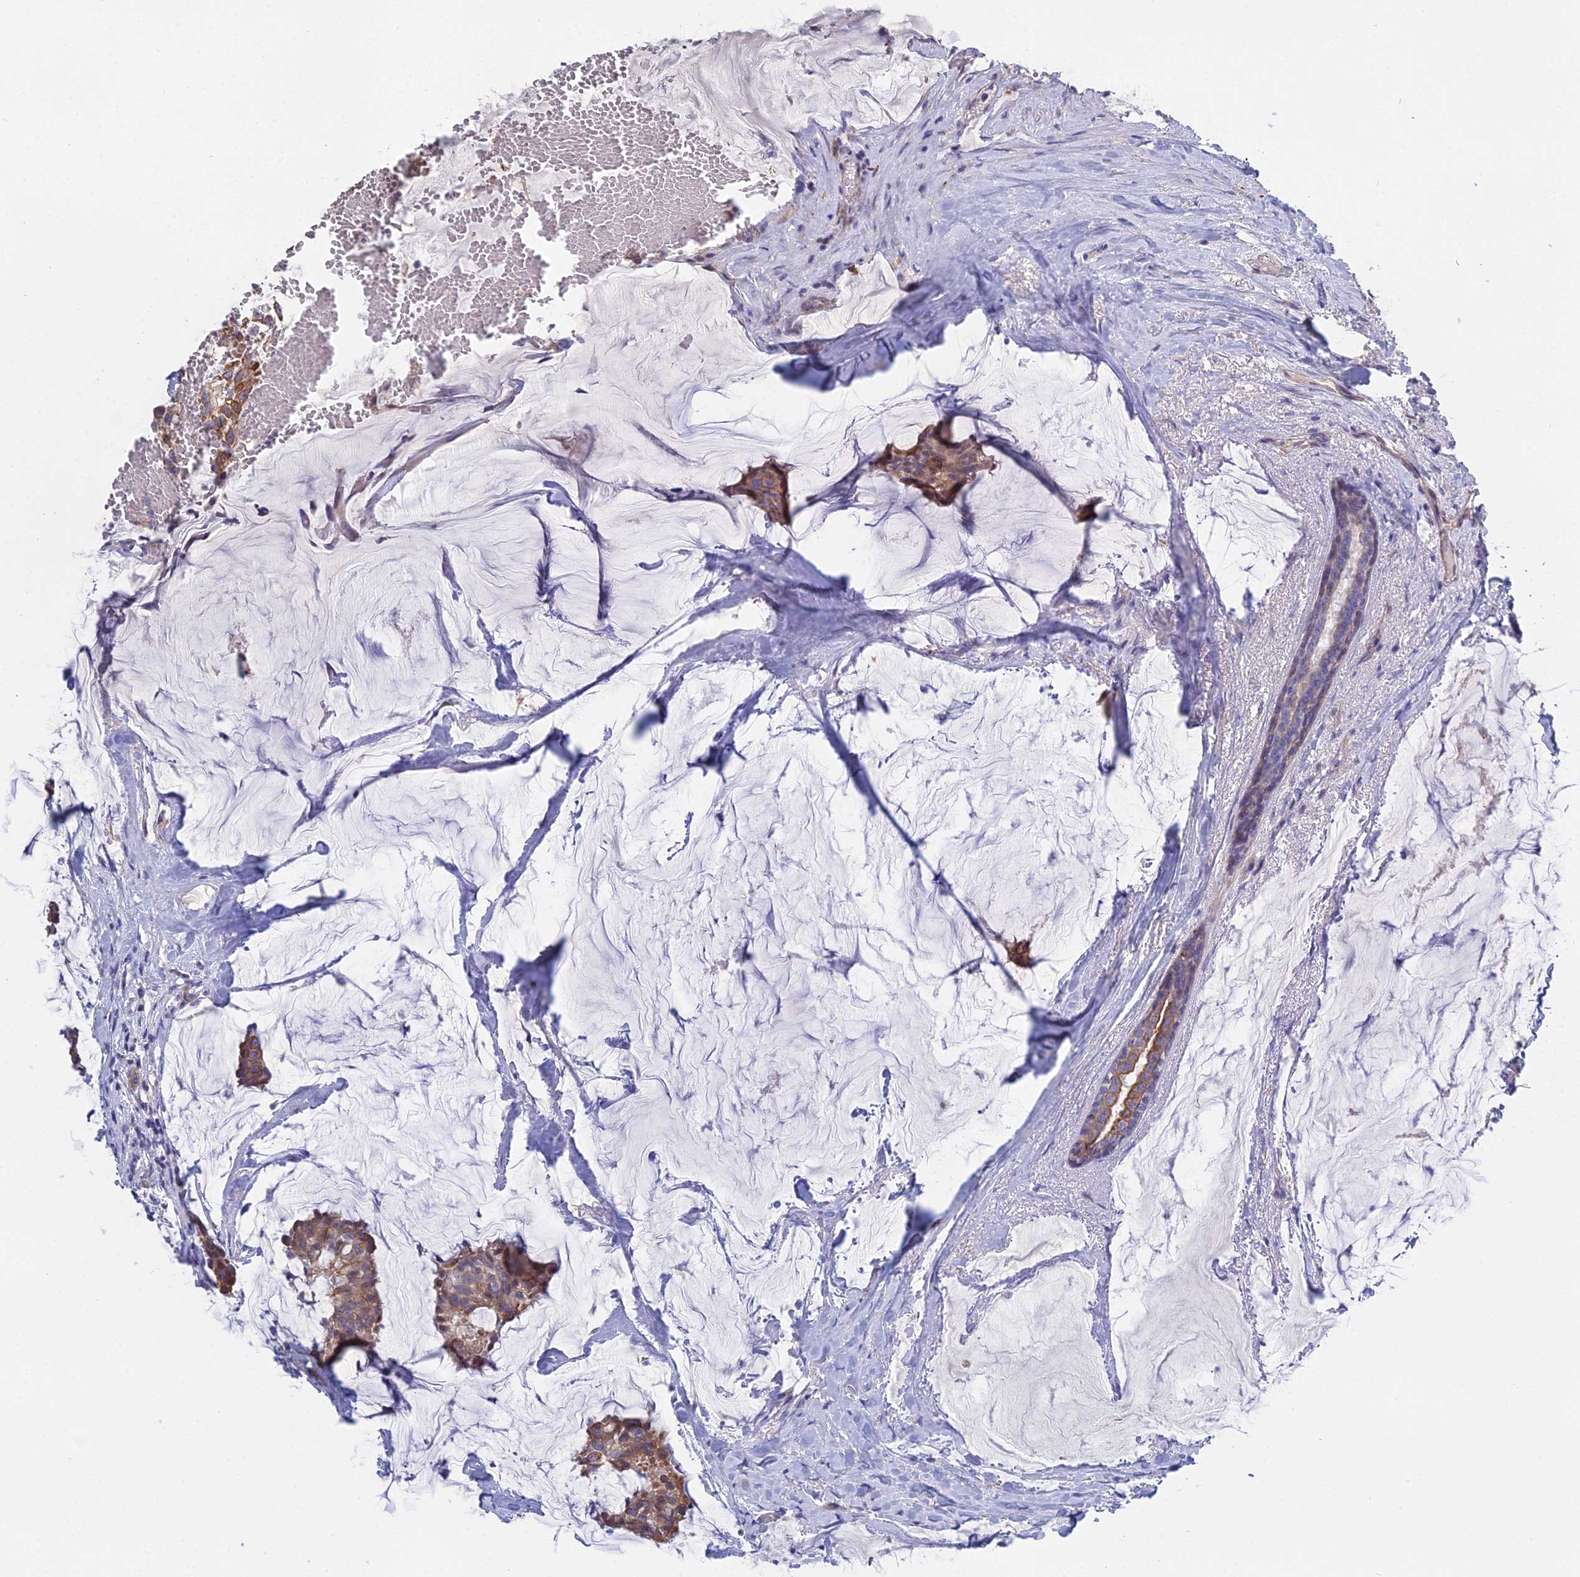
{"staining": {"intensity": "moderate", "quantity": ">75%", "location": "cytoplasmic/membranous"}, "tissue": "breast cancer", "cell_type": "Tumor cells", "image_type": "cancer", "snomed": [{"axis": "morphology", "description": "Duct carcinoma"}, {"axis": "topography", "description": "Breast"}], "caption": "Infiltrating ductal carcinoma (breast) tissue shows moderate cytoplasmic/membranous positivity in approximately >75% of tumor cells", "gene": "LZTS2", "patient": {"sex": "female", "age": 93}}